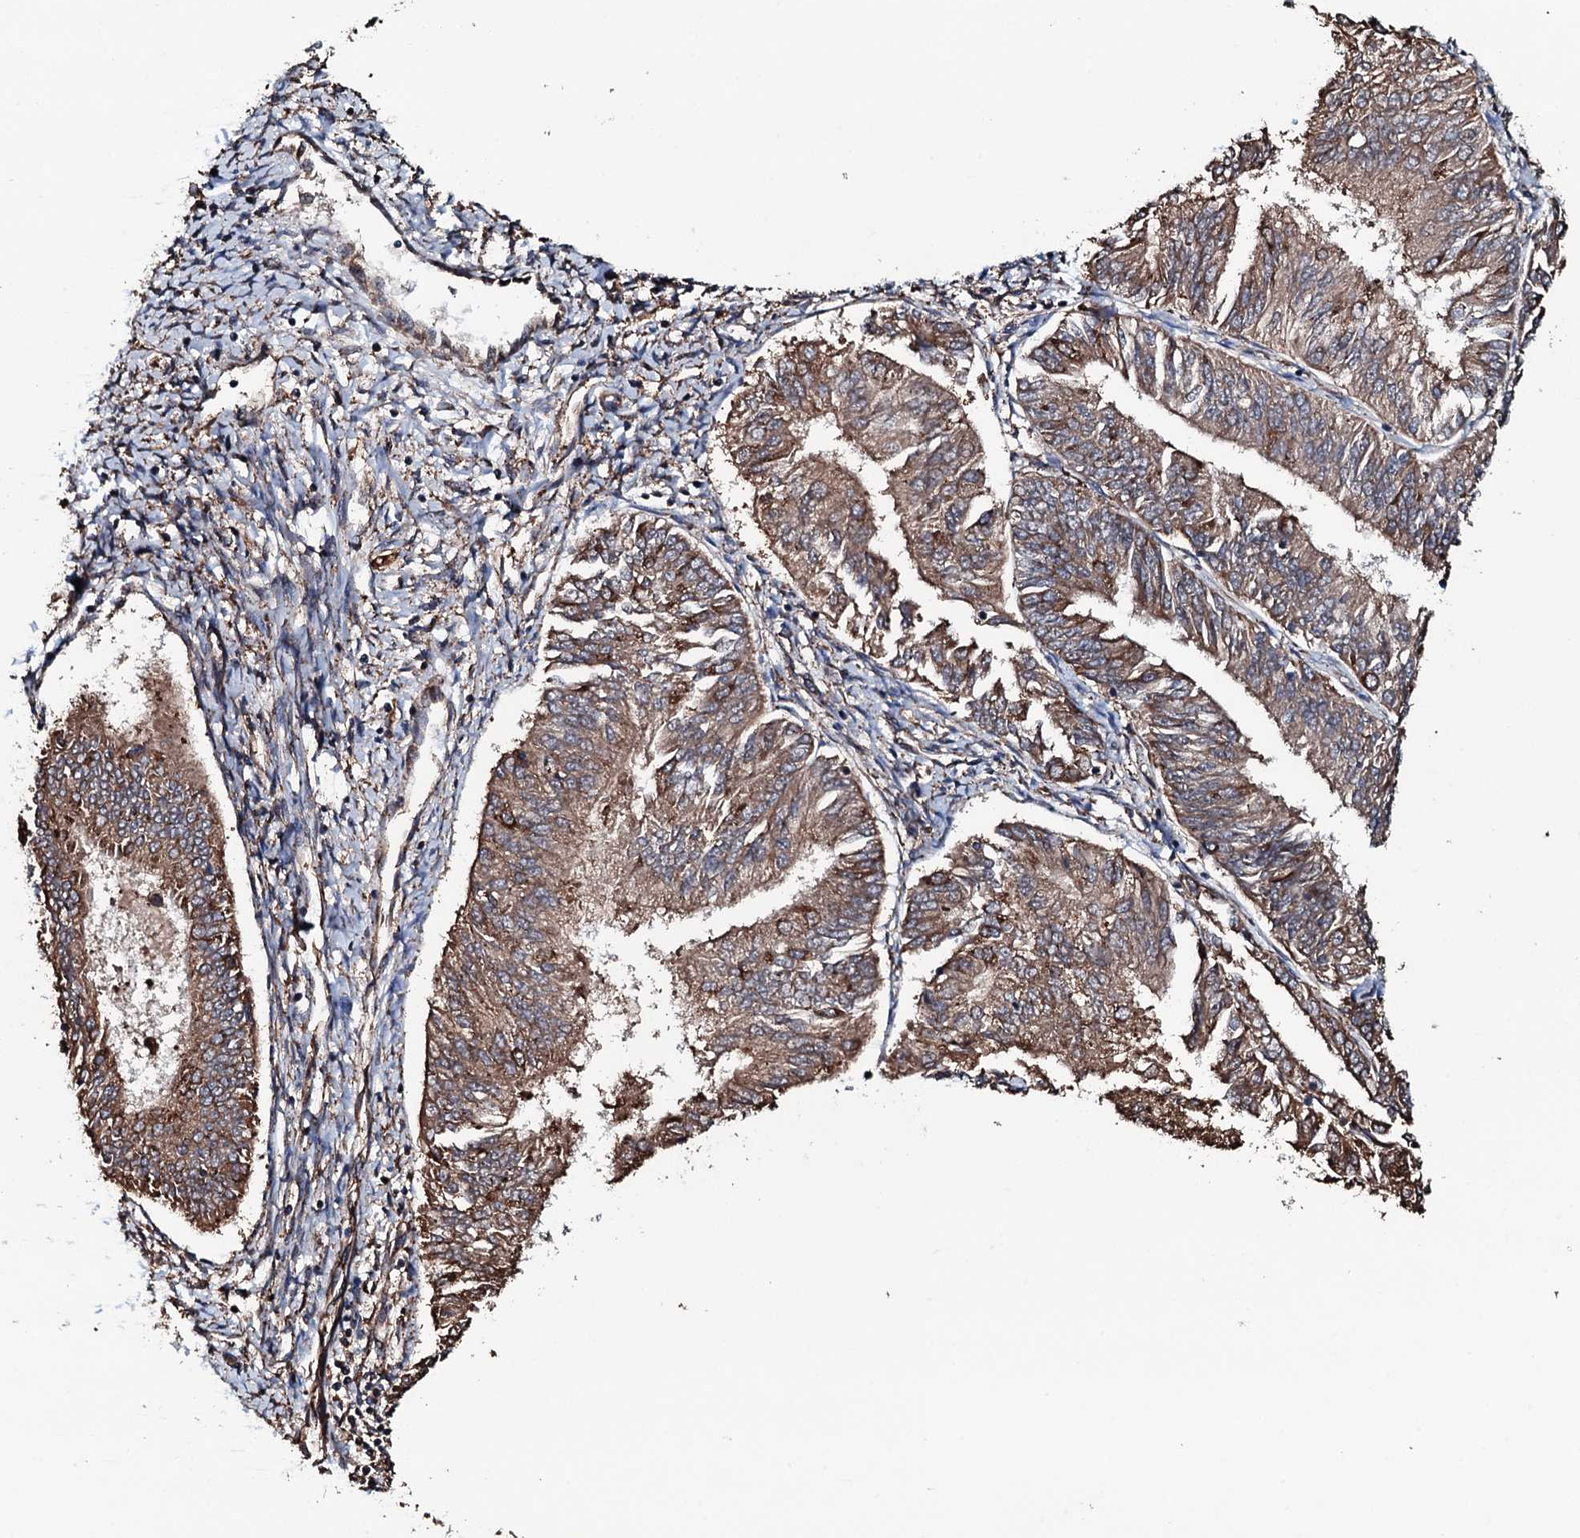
{"staining": {"intensity": "moderate", "quantity": ">75%", "location": "cytoplasmic/membranous"}, "tissue": "endometrial cancer", "cell_type": "Tumor cells", "image_type": "cancer", "snomed": [{"axis": "morphology", "description": "Adenocarcinoma, NOS"}, {"axis": "topography", "description": "Endometrium"}], "caption": "Immunohistochemical staining of endometrial cancer shows medium levels of moderate cytoplasmic/membranous positivity in about >75% of tumor cells.", "gene": "RAB12", "patient": {"sex": "female", "age": 58}}